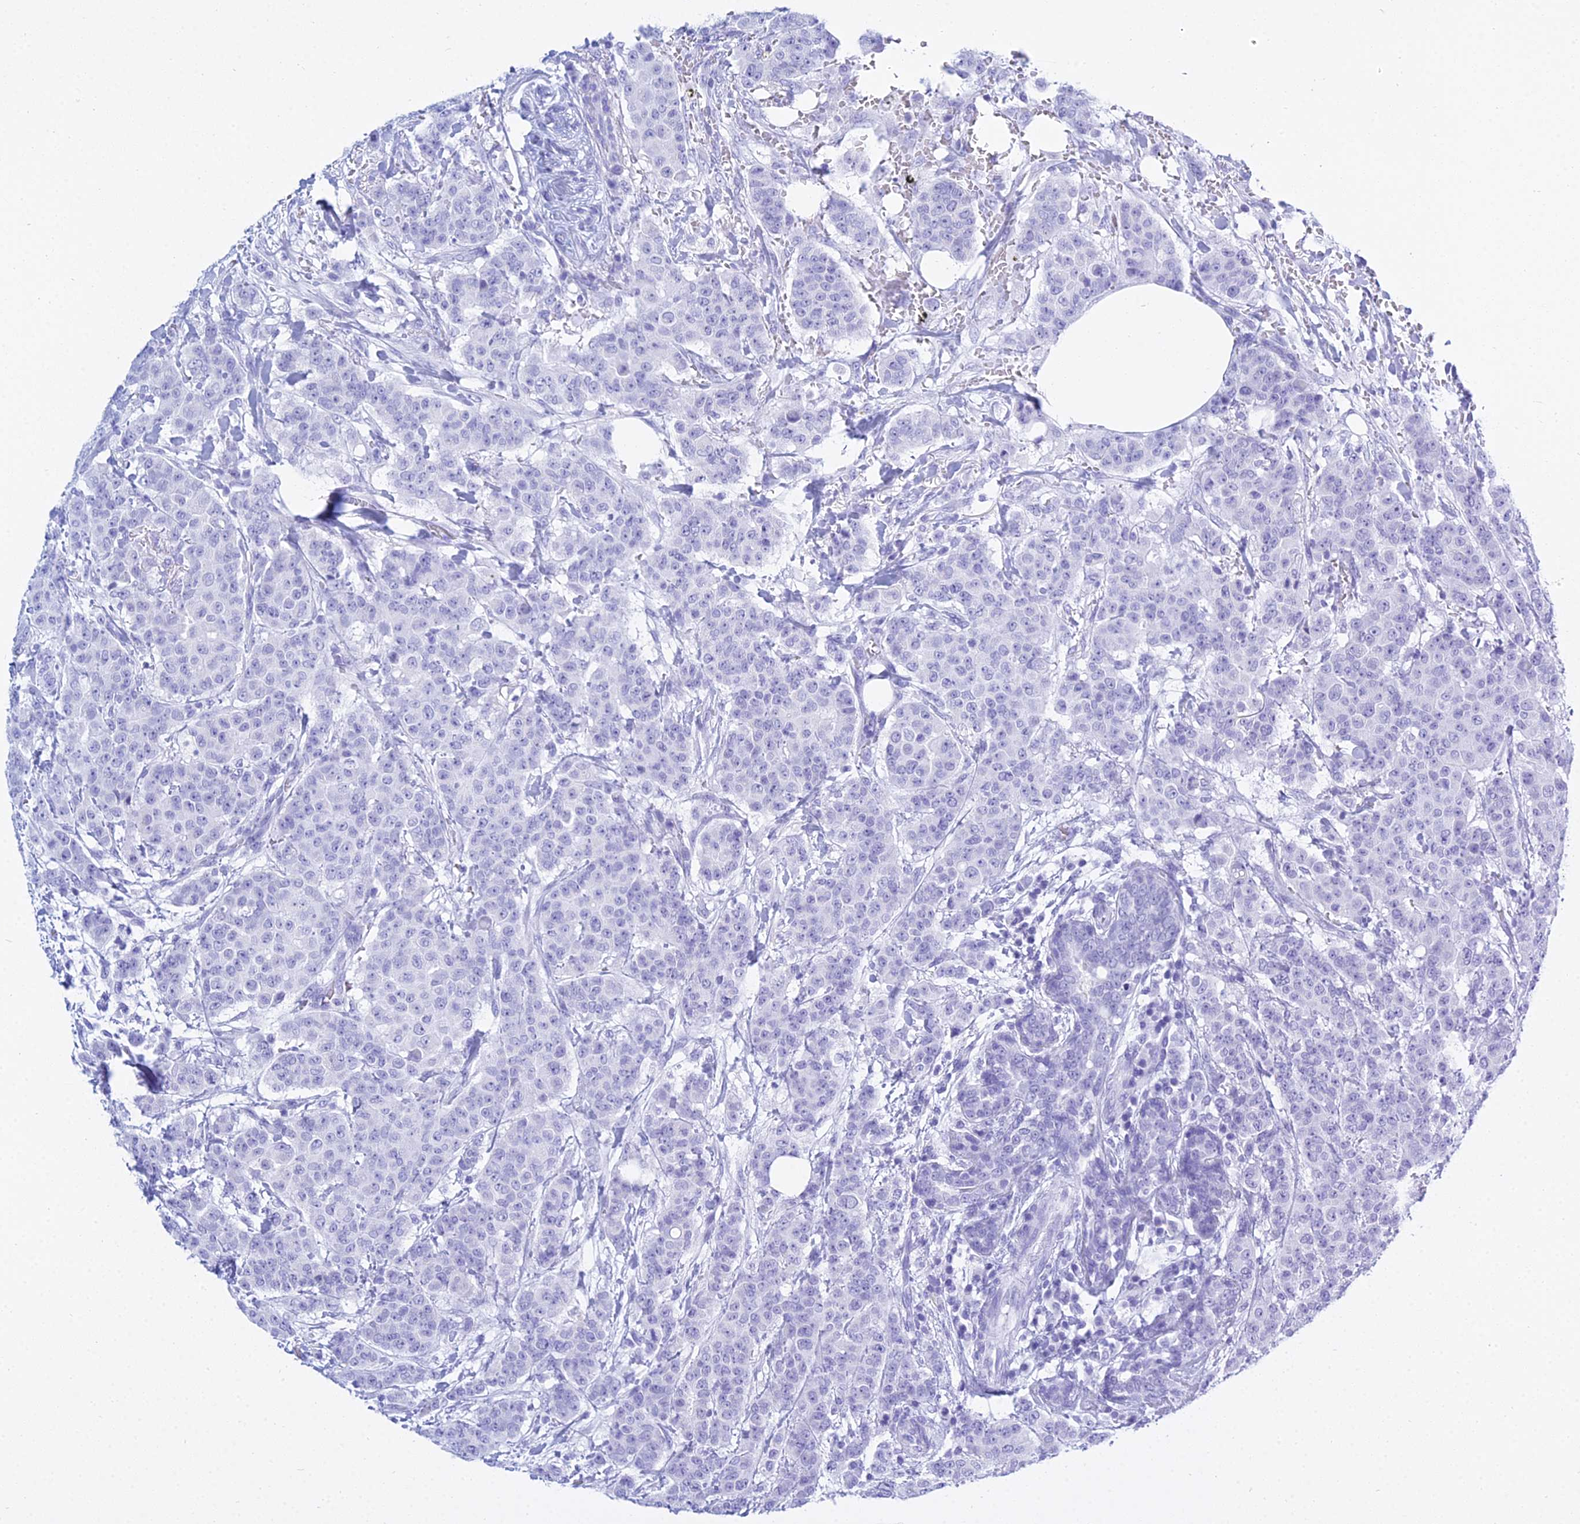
{"staining": {"intensity": "negative", "quantity": "none", "location": "none"}, "tissue": "breast cancer", "cell_type": "Tumor cells", "image_type": "cancer", "snomed": [{"axis": "morphology", "description": "Duct carcinoma"}, {"axis": "topography", "description": "Breast"}], "caption": "Immunohistochemistry (IHC) photomicrograph of invasive ductal carcinoma (breast) stained for a protein (brown), which reveals no expression in tumor cells.", "gene": "PATE4", "patient": {"sex": "female", "age": 40}}